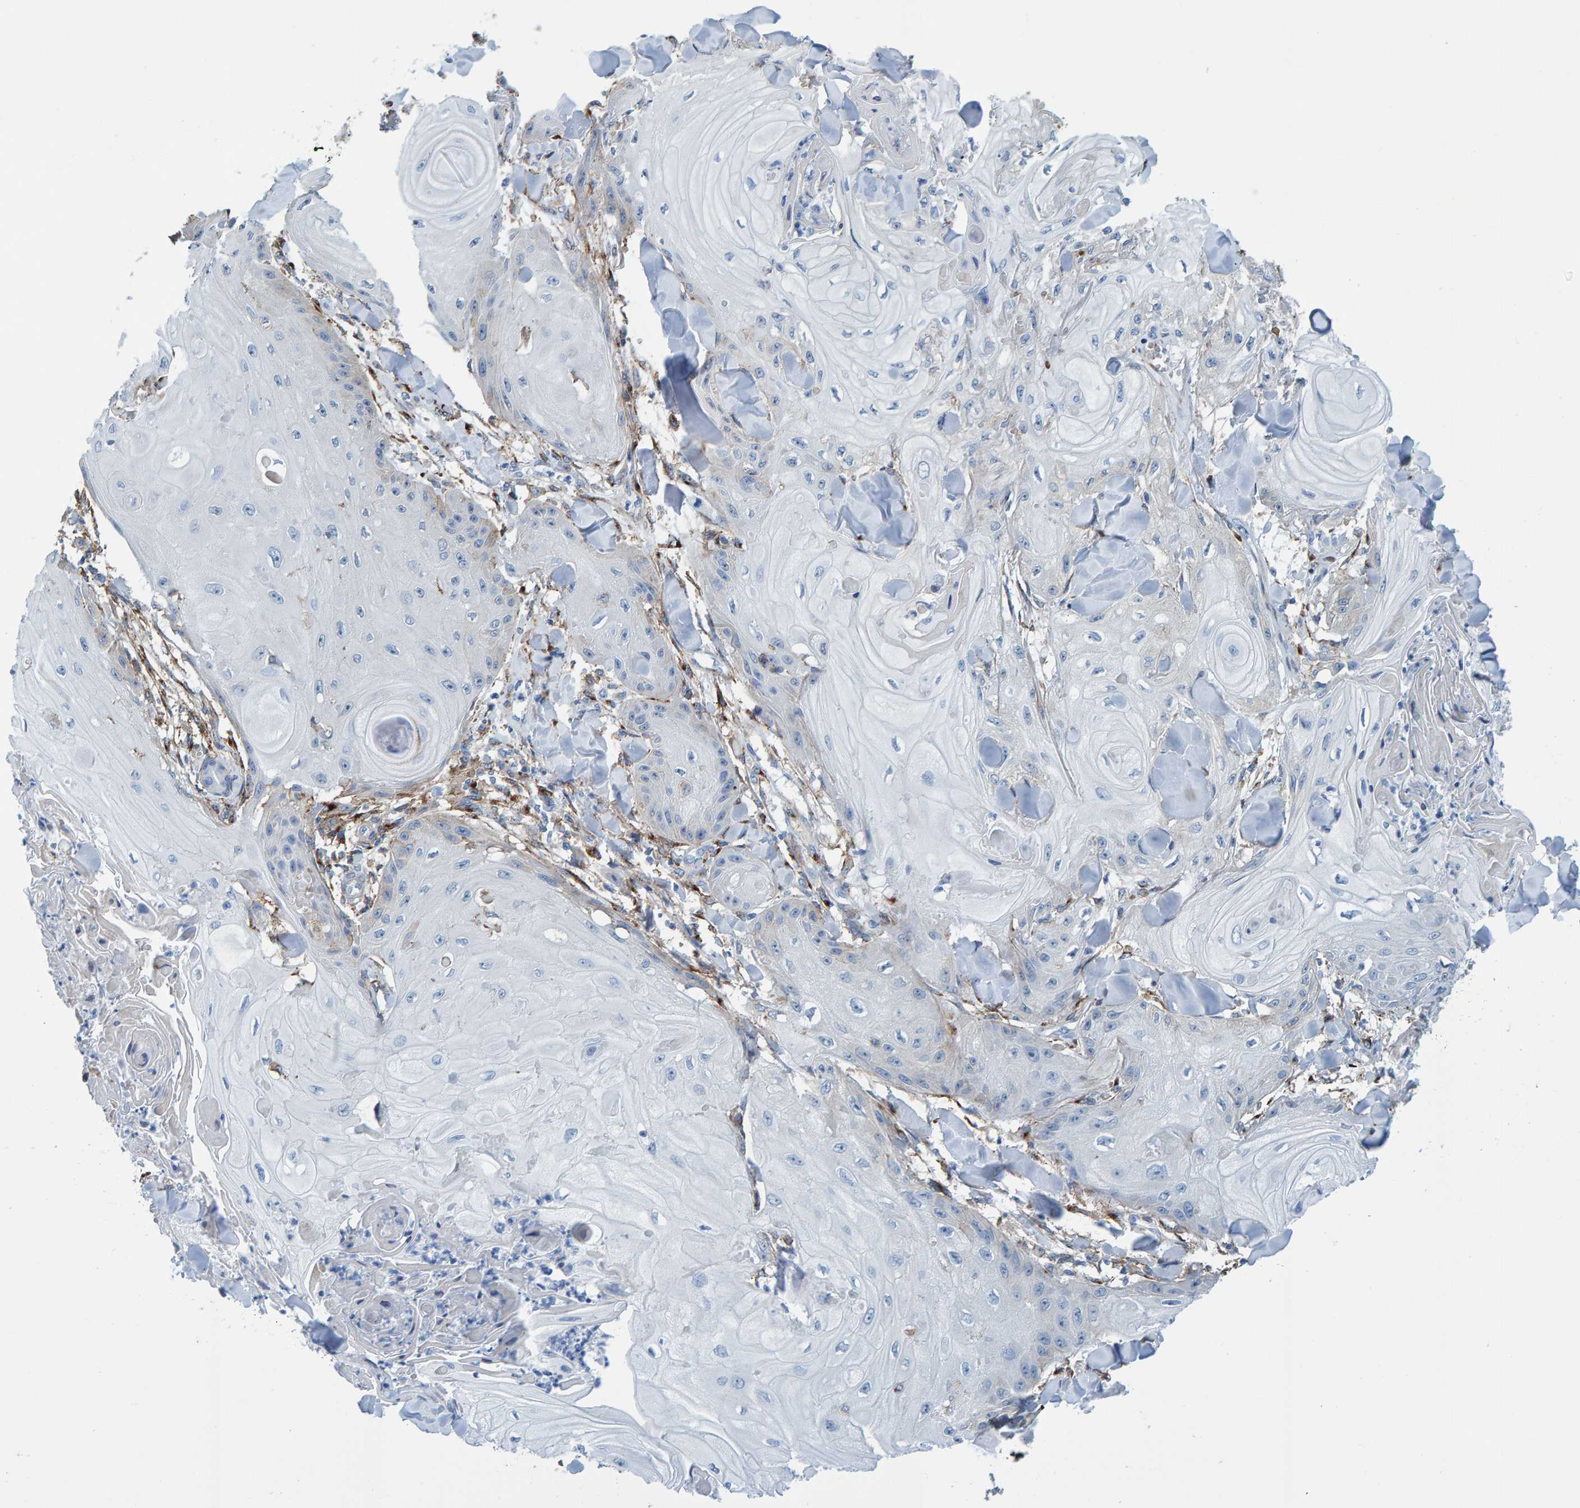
{"staining": {"intensity": "negative", "quantity": "none", "location": "none"}, "tissue": "skin cancer", "cell_type": "Tumor cells", "image_type": "cancer", "snomed": [{"axis": "morphology", "description": "Squamous cell carcinoma, NOS"}, {"axis": "topography", "description": "Skin"}], "caption": "The photomicrograph shows no staining of tumor cells in skin cancer (squamous cell carcinoma).", "gene": "LRP1", "patient": {"sex": "male", "age": 74}}